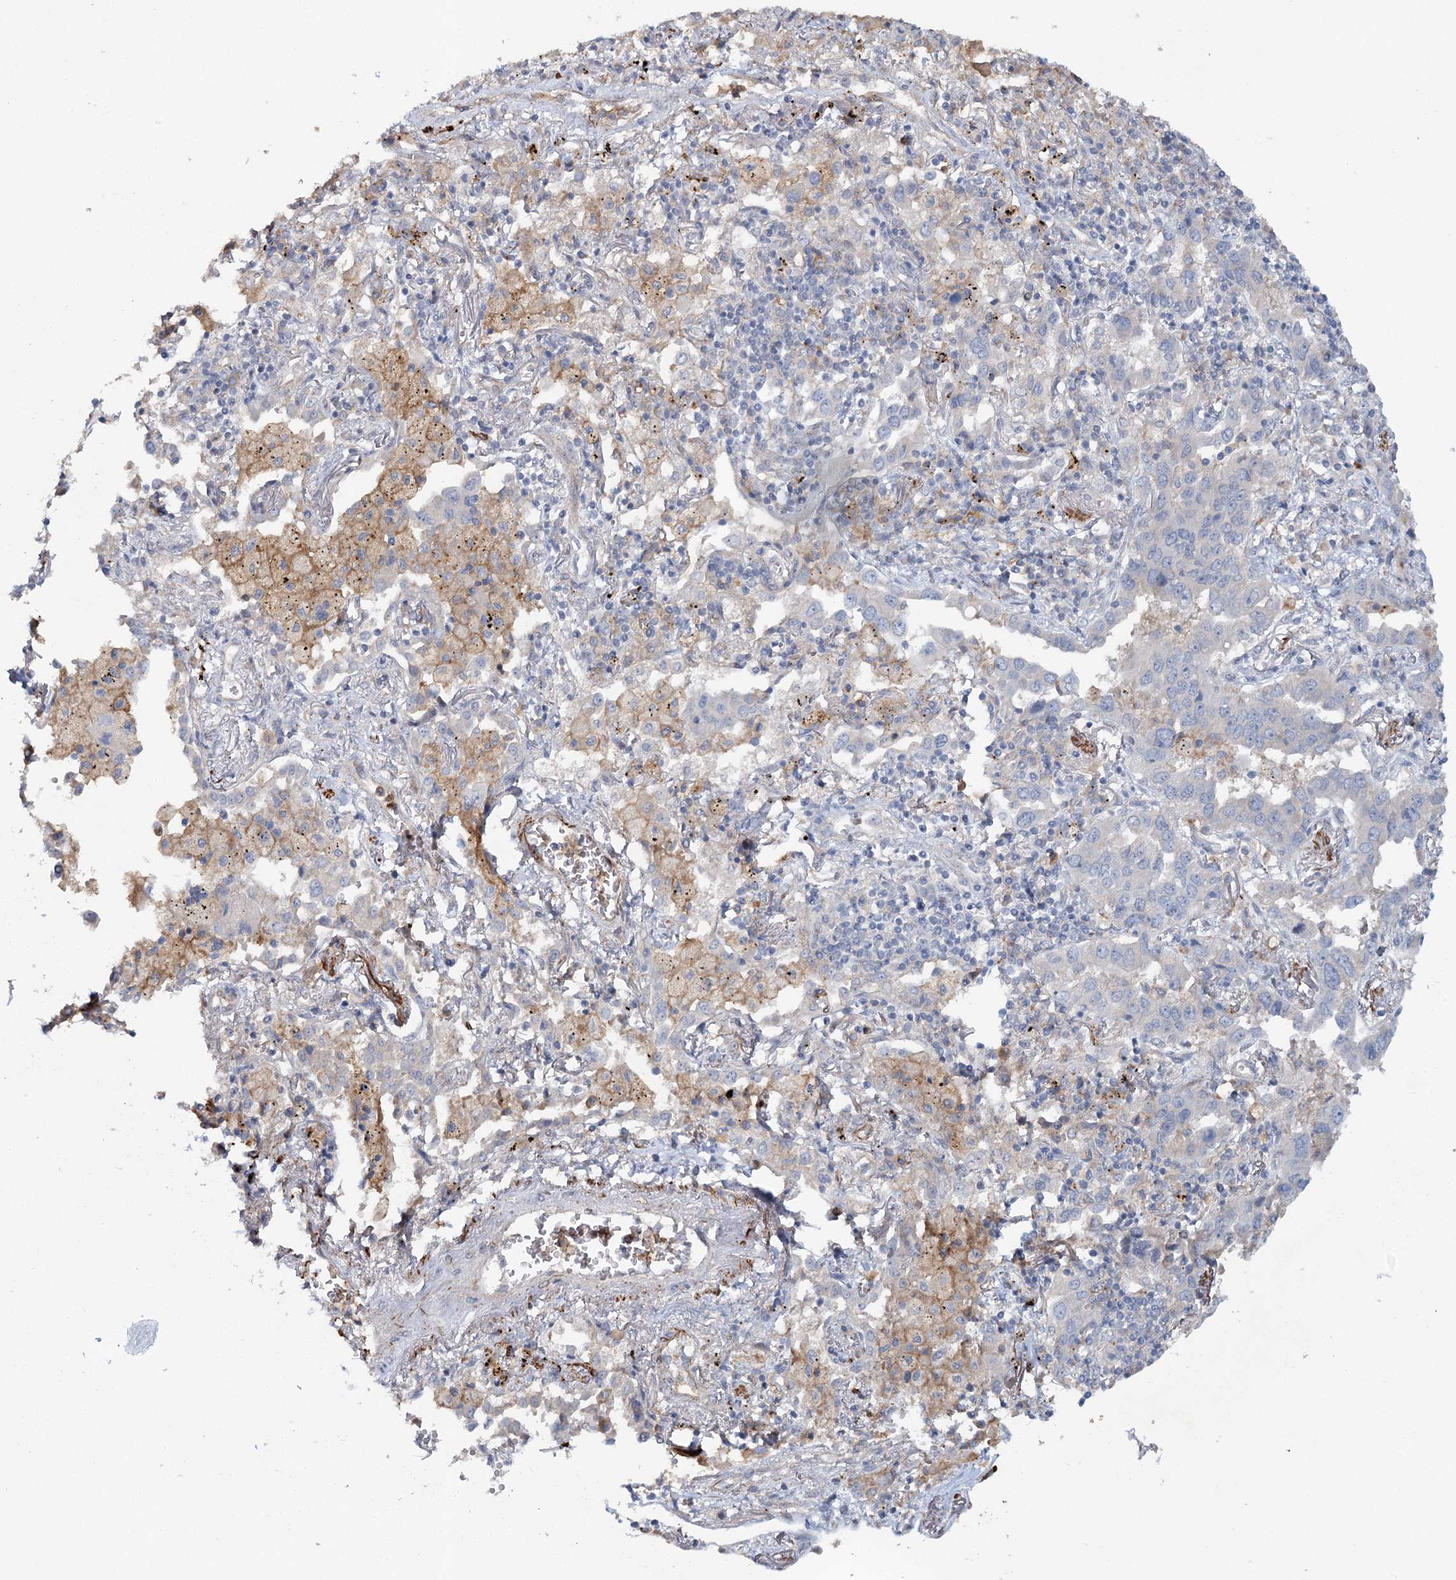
{"staining": {"intensity": "negative", "quantity": "none", "location": "none"}, "tissue": "lung cancer", "cell_type": "Tumor cells", "image_type": "cancer", "snomed": [{"axis": "morphology", "description": "Adenocarcinoma, NOS"}, {"axis": "topography", "description": "Lung"}], "caption": "The immunohistochemistry (IHC) micrograph has no significant staining in tumor cells of adenocarcinoma (lung) tissue. (DAB immunohistochemistry visualized using brightfield microscopy, high magnification).", "gene": "ALDH3B1", "patient": {"sex": "male", "age": 67}}